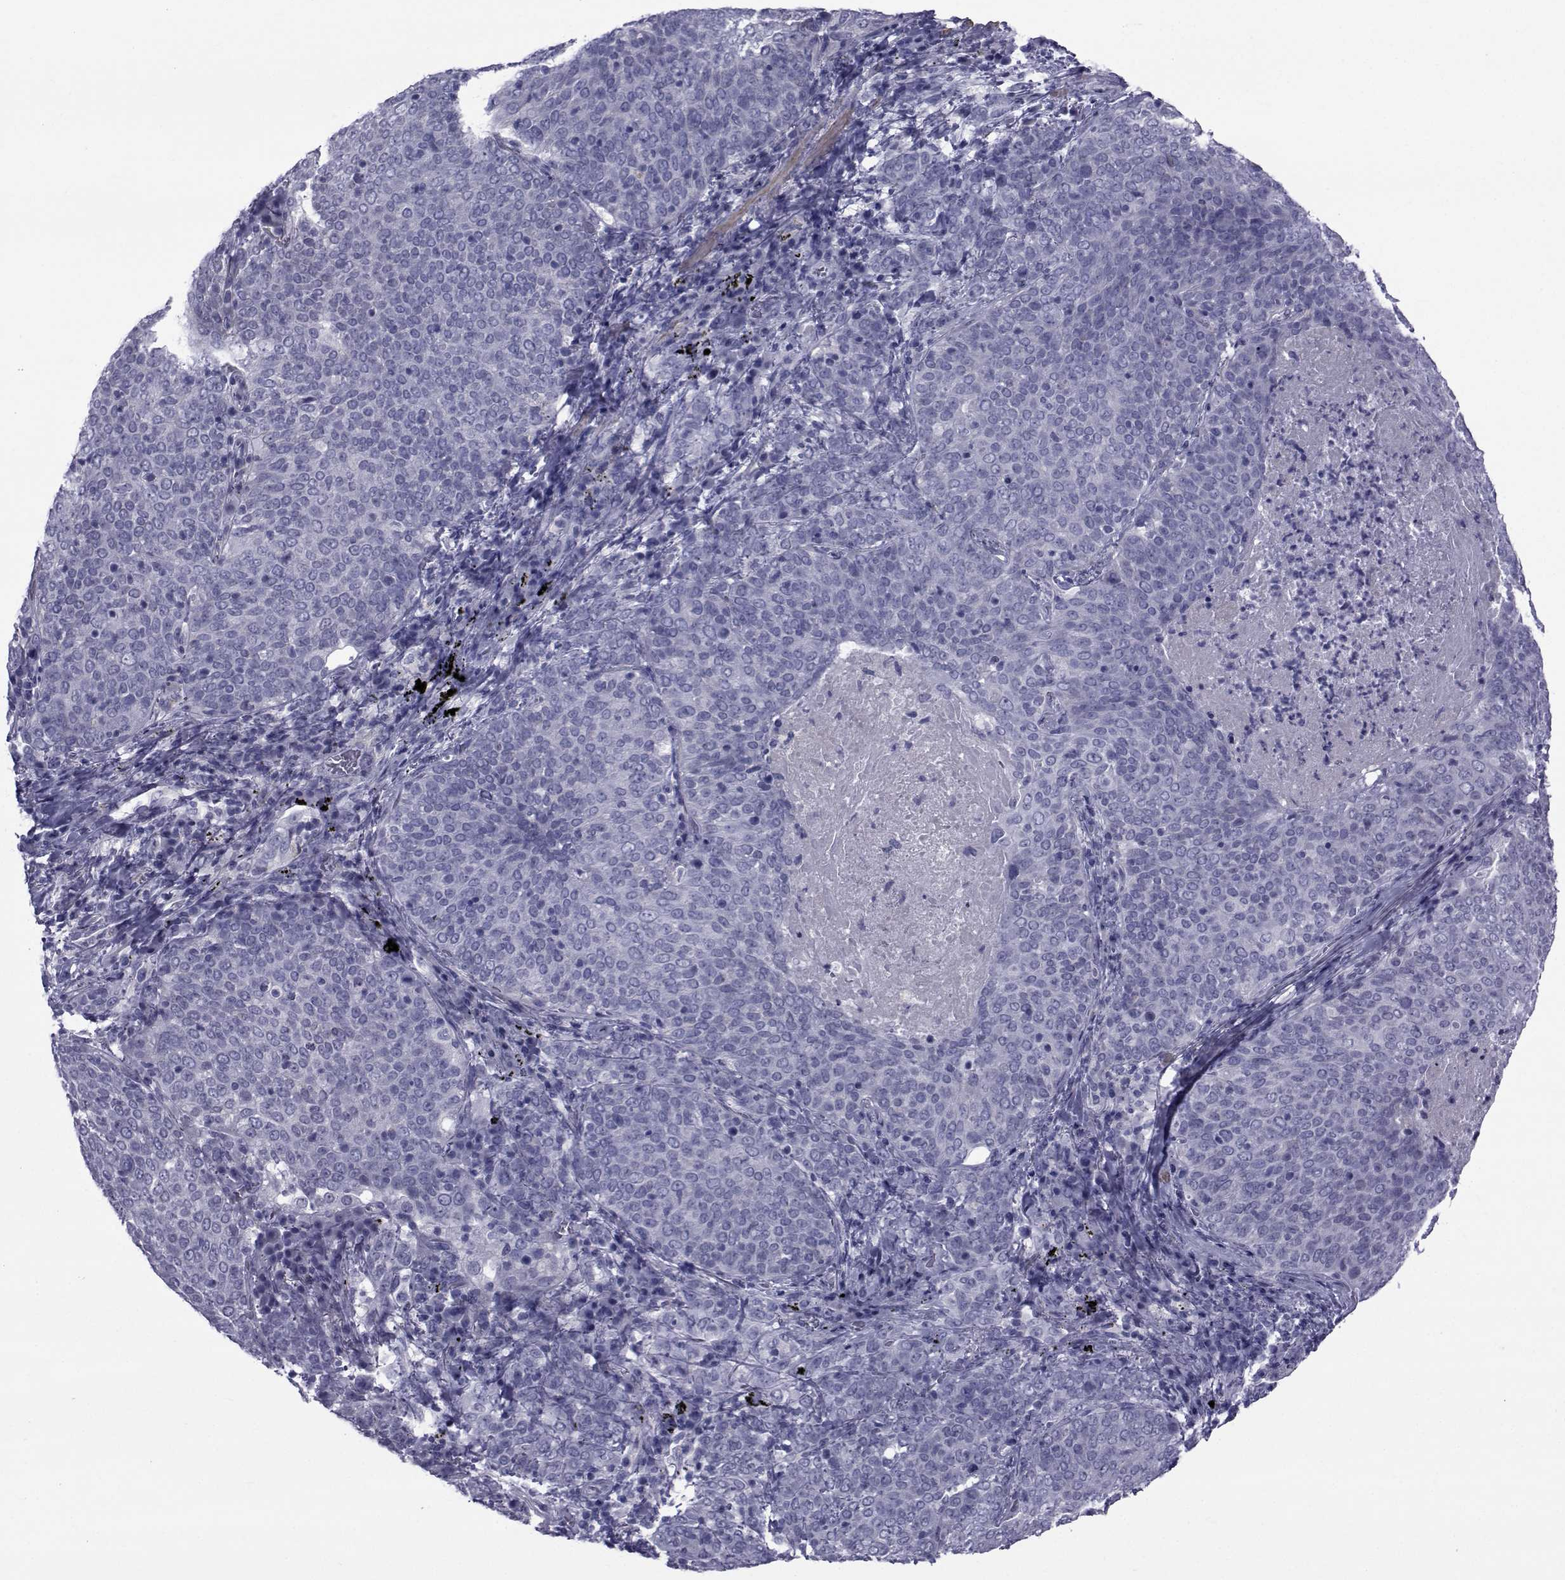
{"staining": {"intensity": "negative", "quantity": "none", "location": "none"}, "tissue": "lung cancer", "cell_type": "Tumor cells", "image_type": "cancer", "snomed": [{"axis": "morphology", "description": "Squamous cell carcinoma, NOS"}, {"axis": "topography", "description": "Lung"}], "caption": "High power microscopy histopathology image of an immunohistochemistry photomicrograph of lung cancer (squamous cell carcinoma), revealing no significant expression in tumor cells.", "gene": "GKAP1", "patient": {"sex": "male", "age": 82}}